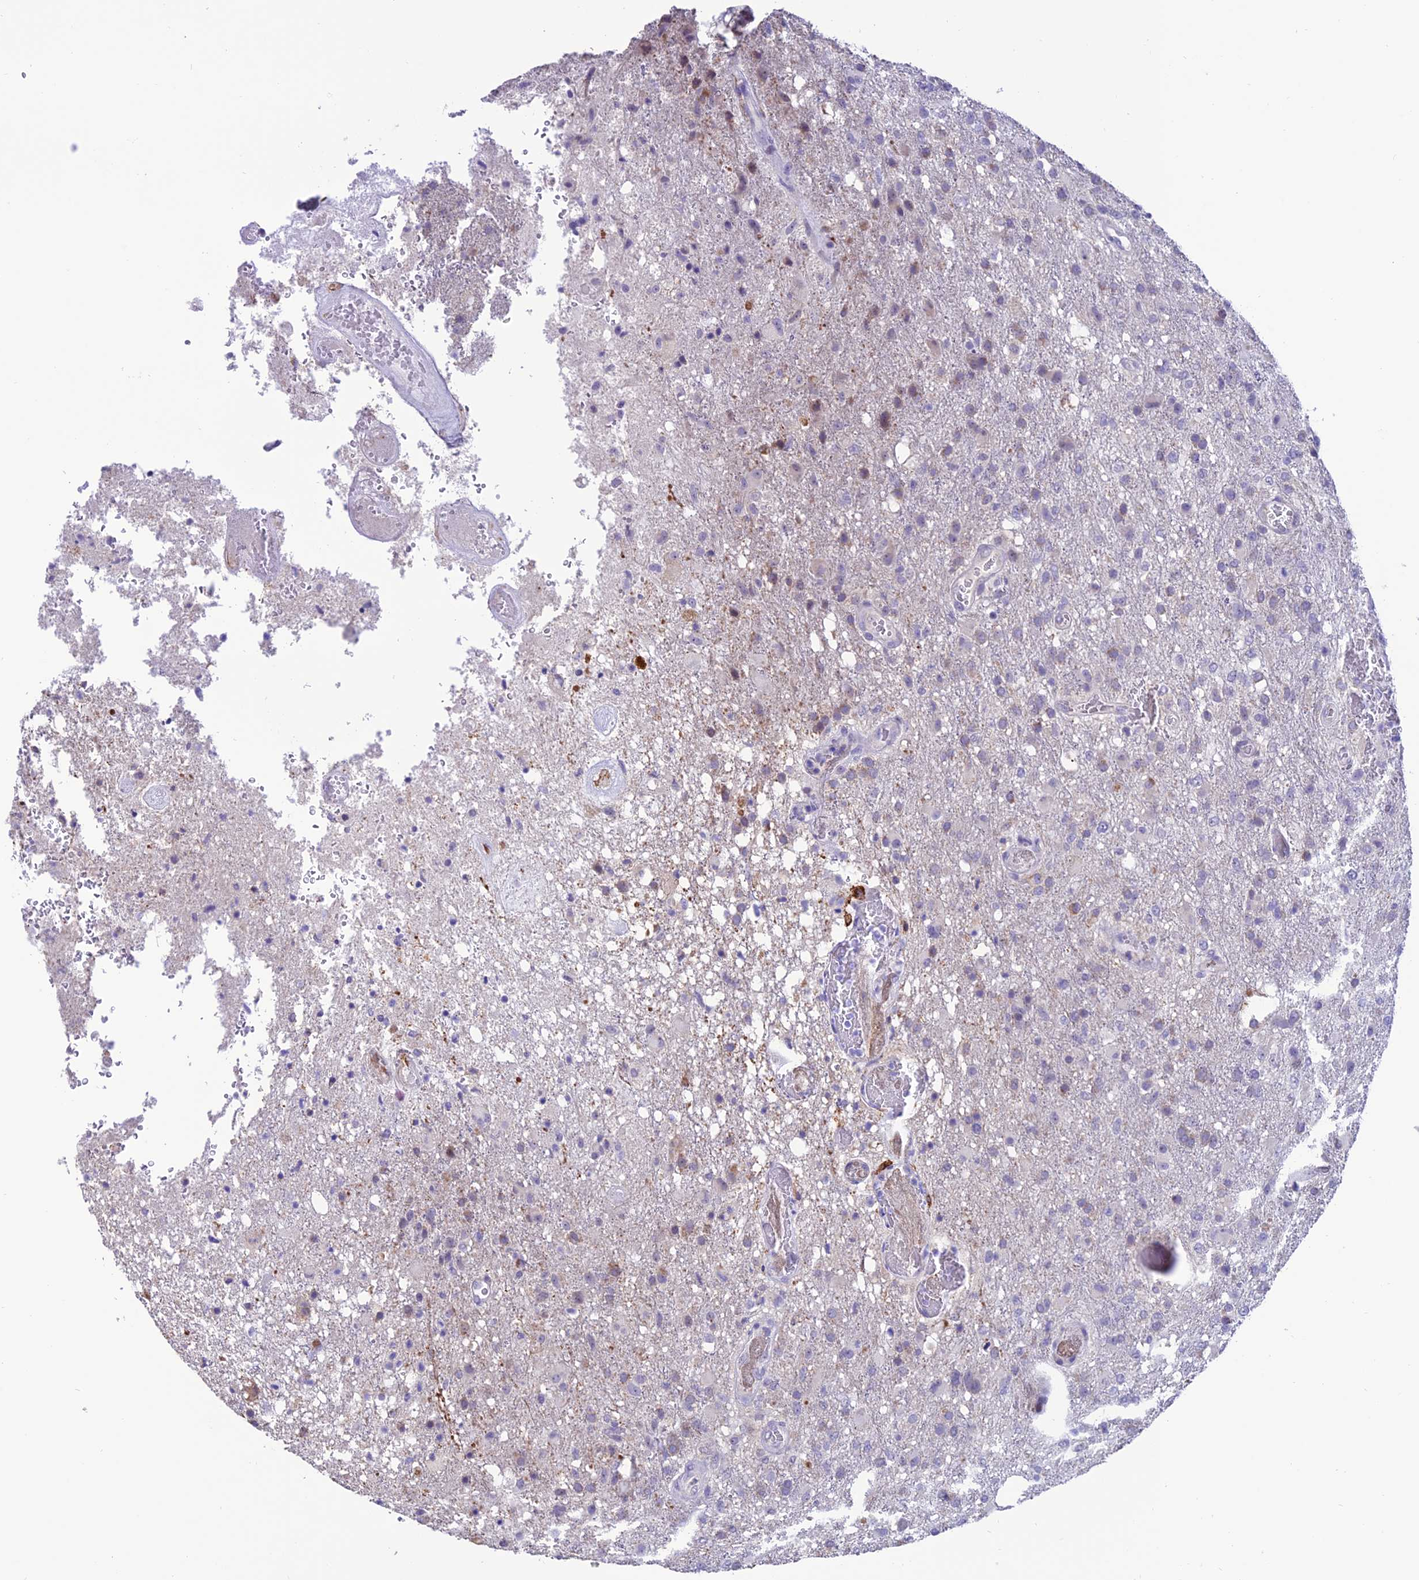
{"staining": {"intensity": "negative", "quantity": "none", "location": "none"}, "tissue": "glioma", "cell_type": "Tumor cells", "image_type": "cancer", "snomed": [{"axis": "morphology", "description": "Glioma, malignant, High grade"}, {"axis": "topography", "description": "Brain"}], "caption": "The histopathology image displays no significant positivity in tumor cells of high-grade glioma (malignant). (DAB immunohistochemistry (IHC) with hematoxylin counter stain).", "gene": "SLC10A1", "patient": {"sex": "female", "age": 74}}